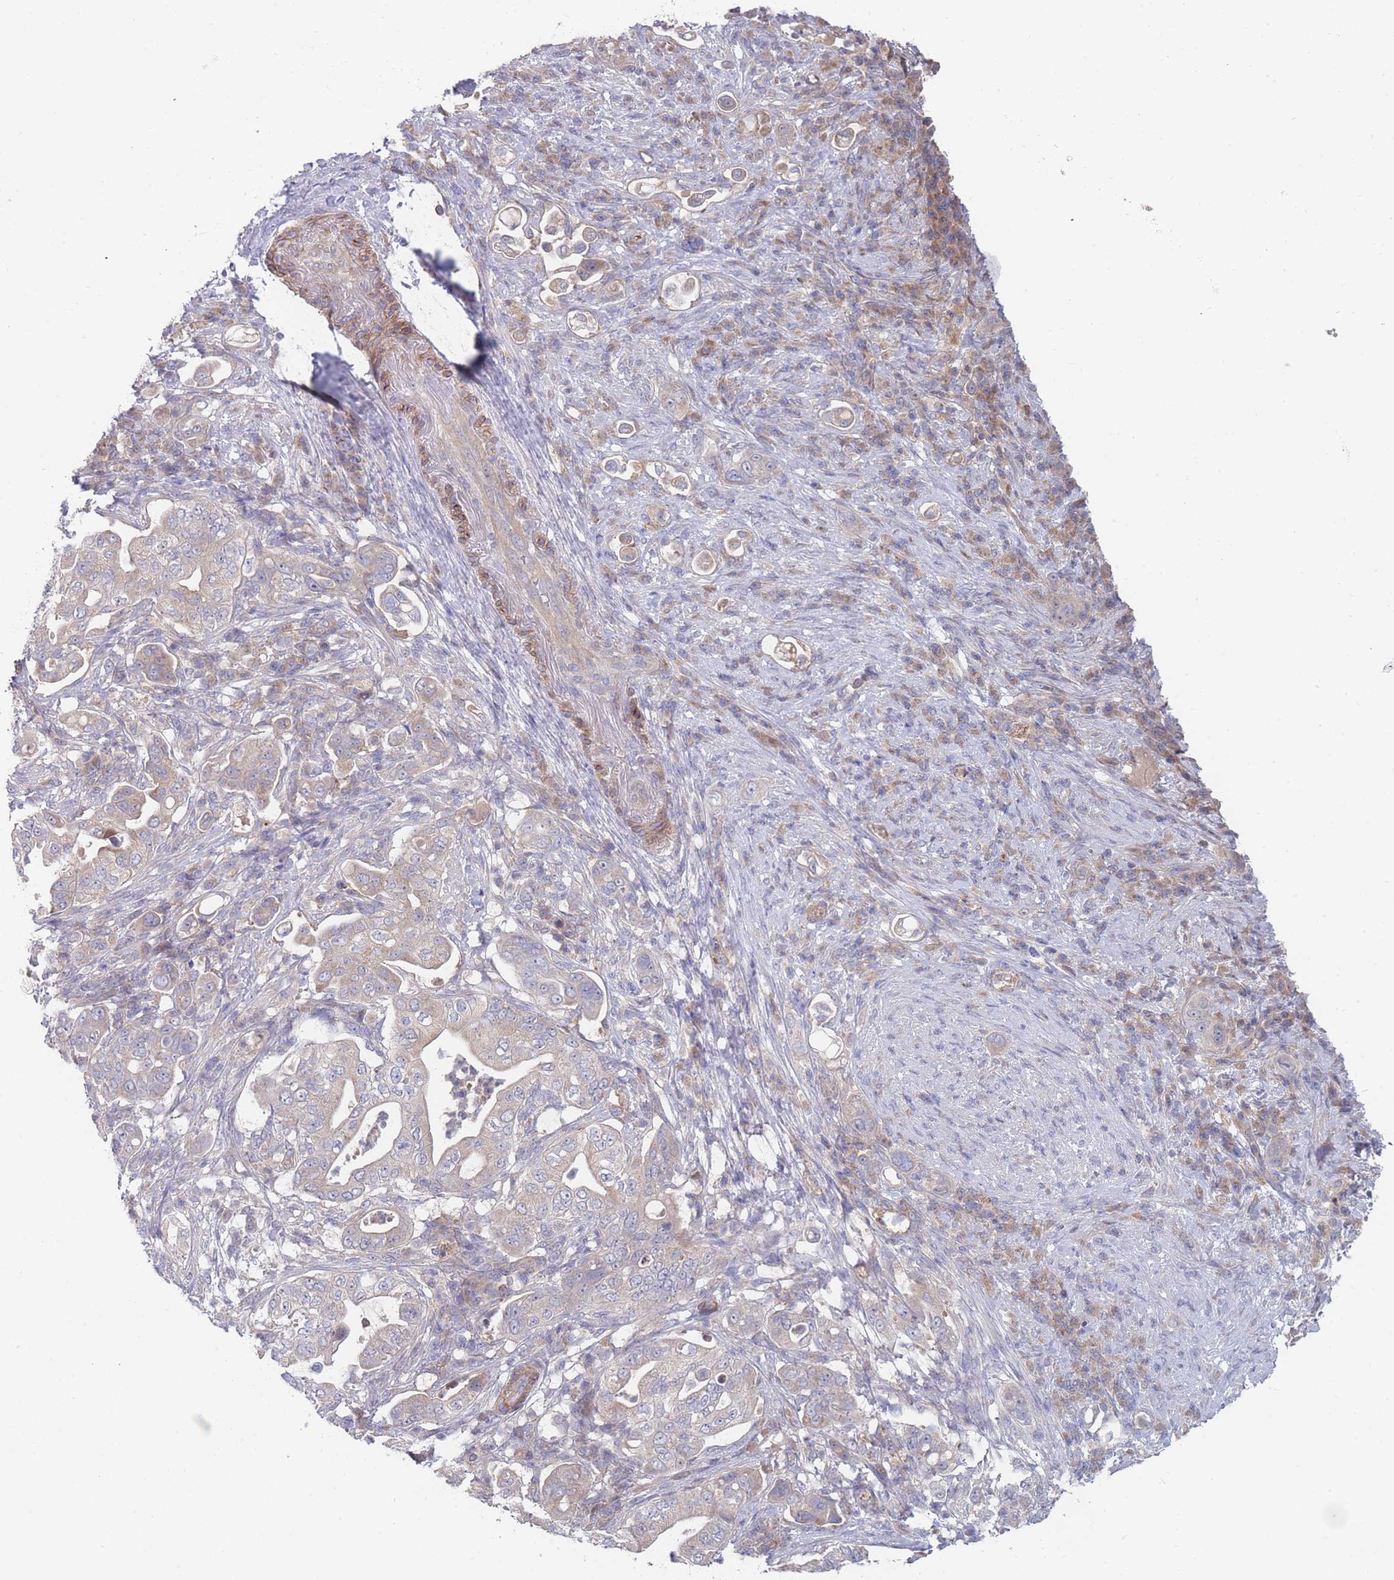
{"staining": {"intensity": "negative", "quantity": "none", "location": "none"}, "tissue": "pancreatic cancer", "cell_type": "Tumor cells", "image_type": "cancer", "snomed": [{"axis": "morphology", "description": "Normal tissue, NOS"}, {"axis": "morphology", "description": "Adenocarcinoma, NOS"}, {"axis": "topography", "description": "Lymph node"}, {"axis": "topography", "description": "Pancreas"}], "caption": "This image is of adenocarcinoma (pancreatic) stained with immunohistochemistry to label a protein in brown with the nuclei are counter-stained blue. There is no expression in tumor cells. The staining is performed using DAB brown chromogen with nuclei counter-stained in using hematoxylin.", "gene": "NUB1", "patient": {"sex": "female", "age": 67}}